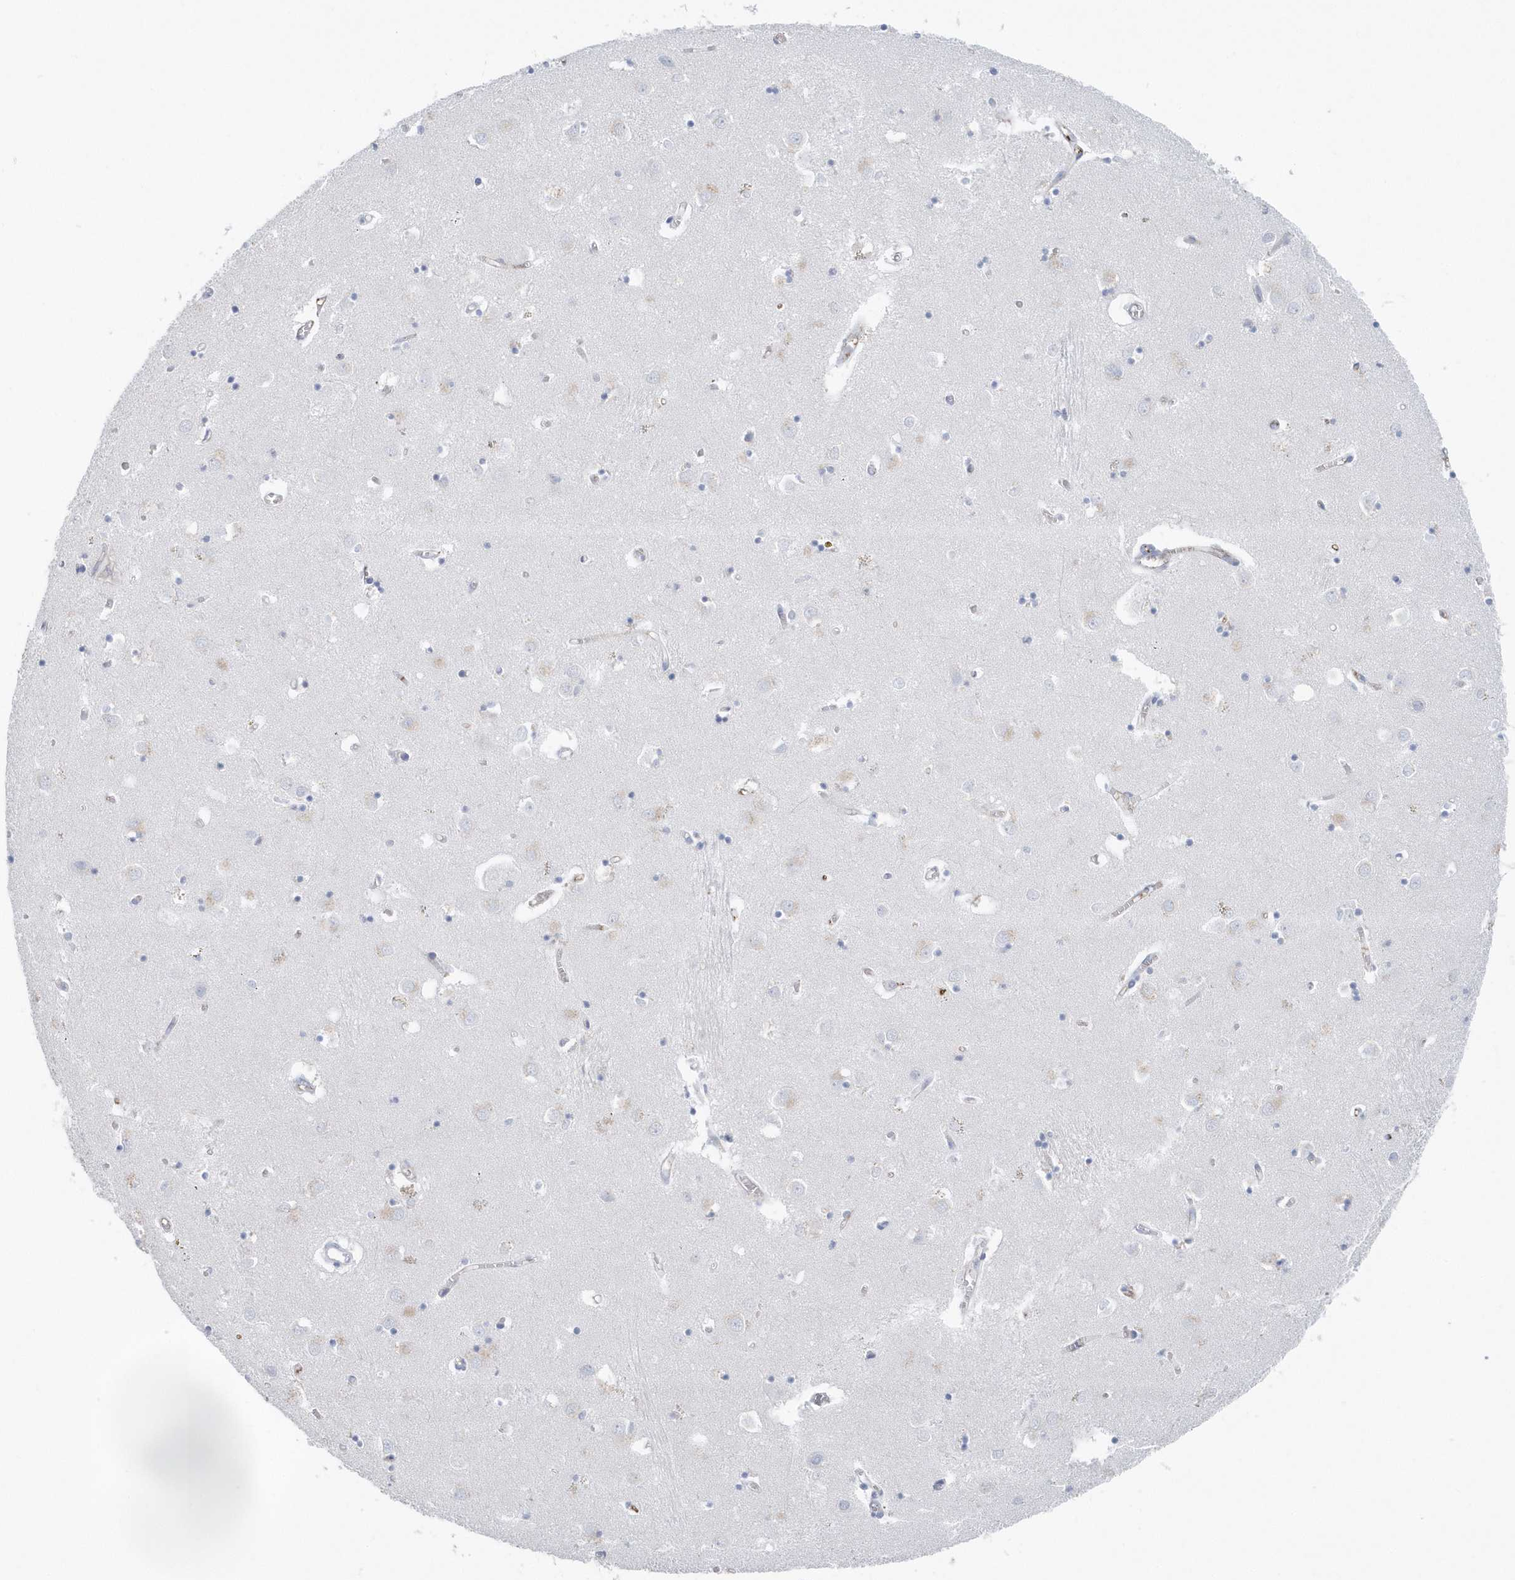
{"staining": {"intensity": "negative", "quantity": "none", "location": "none"}, "tissue": "caudate", "cell_type": "Glial cells", "image_type": "normal", "snomed": [{"axis": "morphology", "description": "Normal tissue, NOS"}, {"axis": "topography", "description": "Lateral ventricle wall"}], "caption": "Histopathology image shows no significant protein expression in glial cells of unremarkable caudate. Brightfield microscopy of IHC stained with DAB (3,3'-diaminobenzidine) (brown) and hematoxylin (blue), captured at high magnification.", "gene": "JCHAIN", "patient": {"sex": "male", "age": 70}}